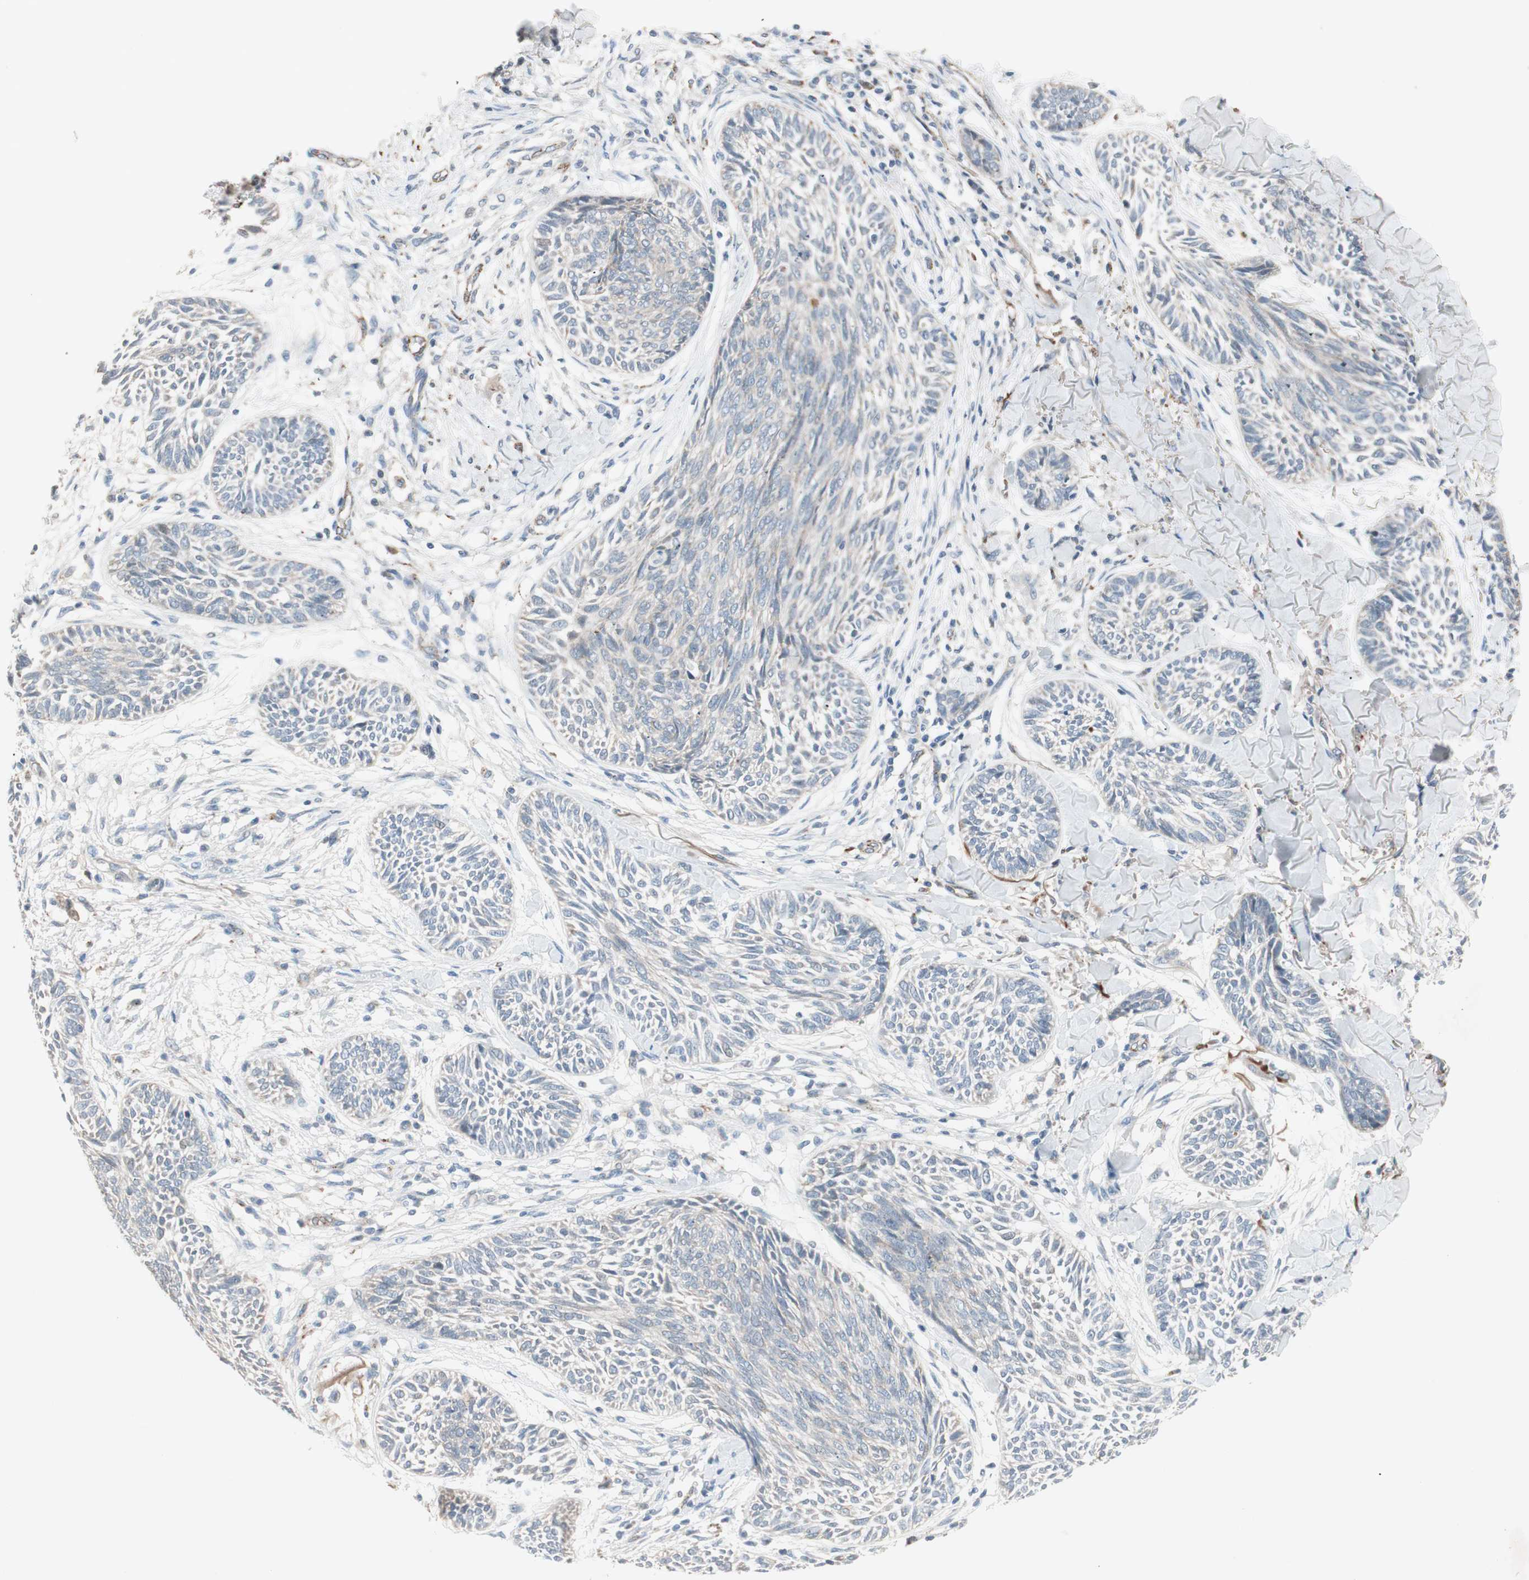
{"staining": {"intensity": "negative", "quantity": "none", "location": "none"}, "tissue": "skin cancer", "cell_type": "Tumor cells", "image_type": "cancer", "snomed": [{"axis": "morphology", "description": "Papilloma, NOS"}, {"axis": "morphology", "description": "Basal cell carcinoma"}, {"axis": "topography", "description": "Skin"}], "caption": "IHC of skin cancer displays no staining in tumor cells.", "gene": "FGFR4", "patient": {"sex": "male", "age": 87}}